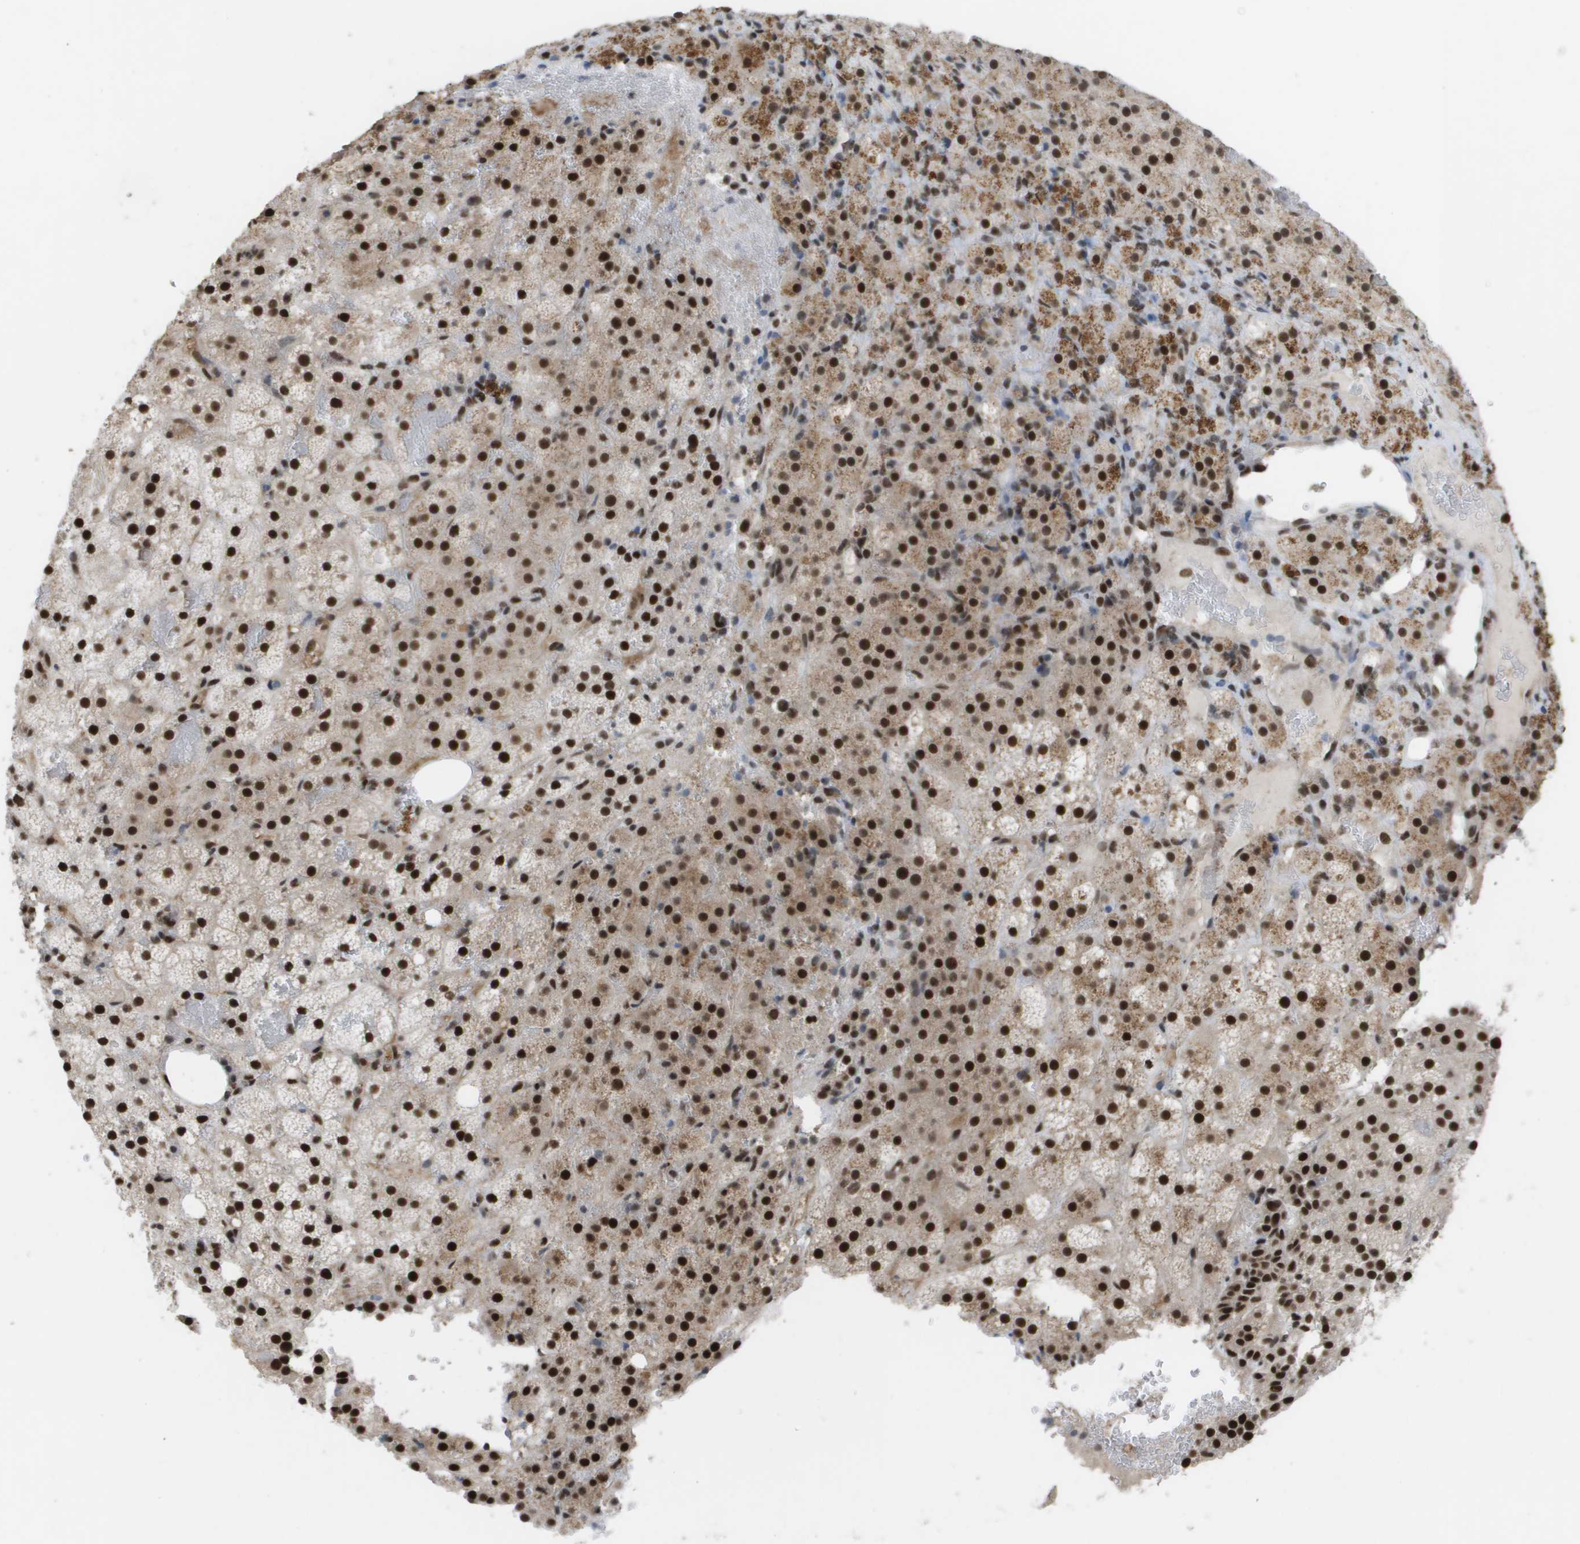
{"staining": {"intensity": "strong", "quantity": ">75%", "location": "nuclear"}, "tissue": "adrenal gland", "cell_type": "Glandular cells", "image_type": "normal", "snomed": [{"axis": "morphology", "description": "Normal tissue, NOS"}, {"axis": "topography", "description": "Adrenal gland"}], "caption": "Immunohistochemistry (IHC) micrograph of benign adrenal gland: adrenal gland stained using IHC exhibits high levels of strong protein expression localized specifically in the nuclear of glandular cells, appearing as a nuclear brown color.", "gene": "CDT1", "patient": {"sex": "female", "age": 59}}